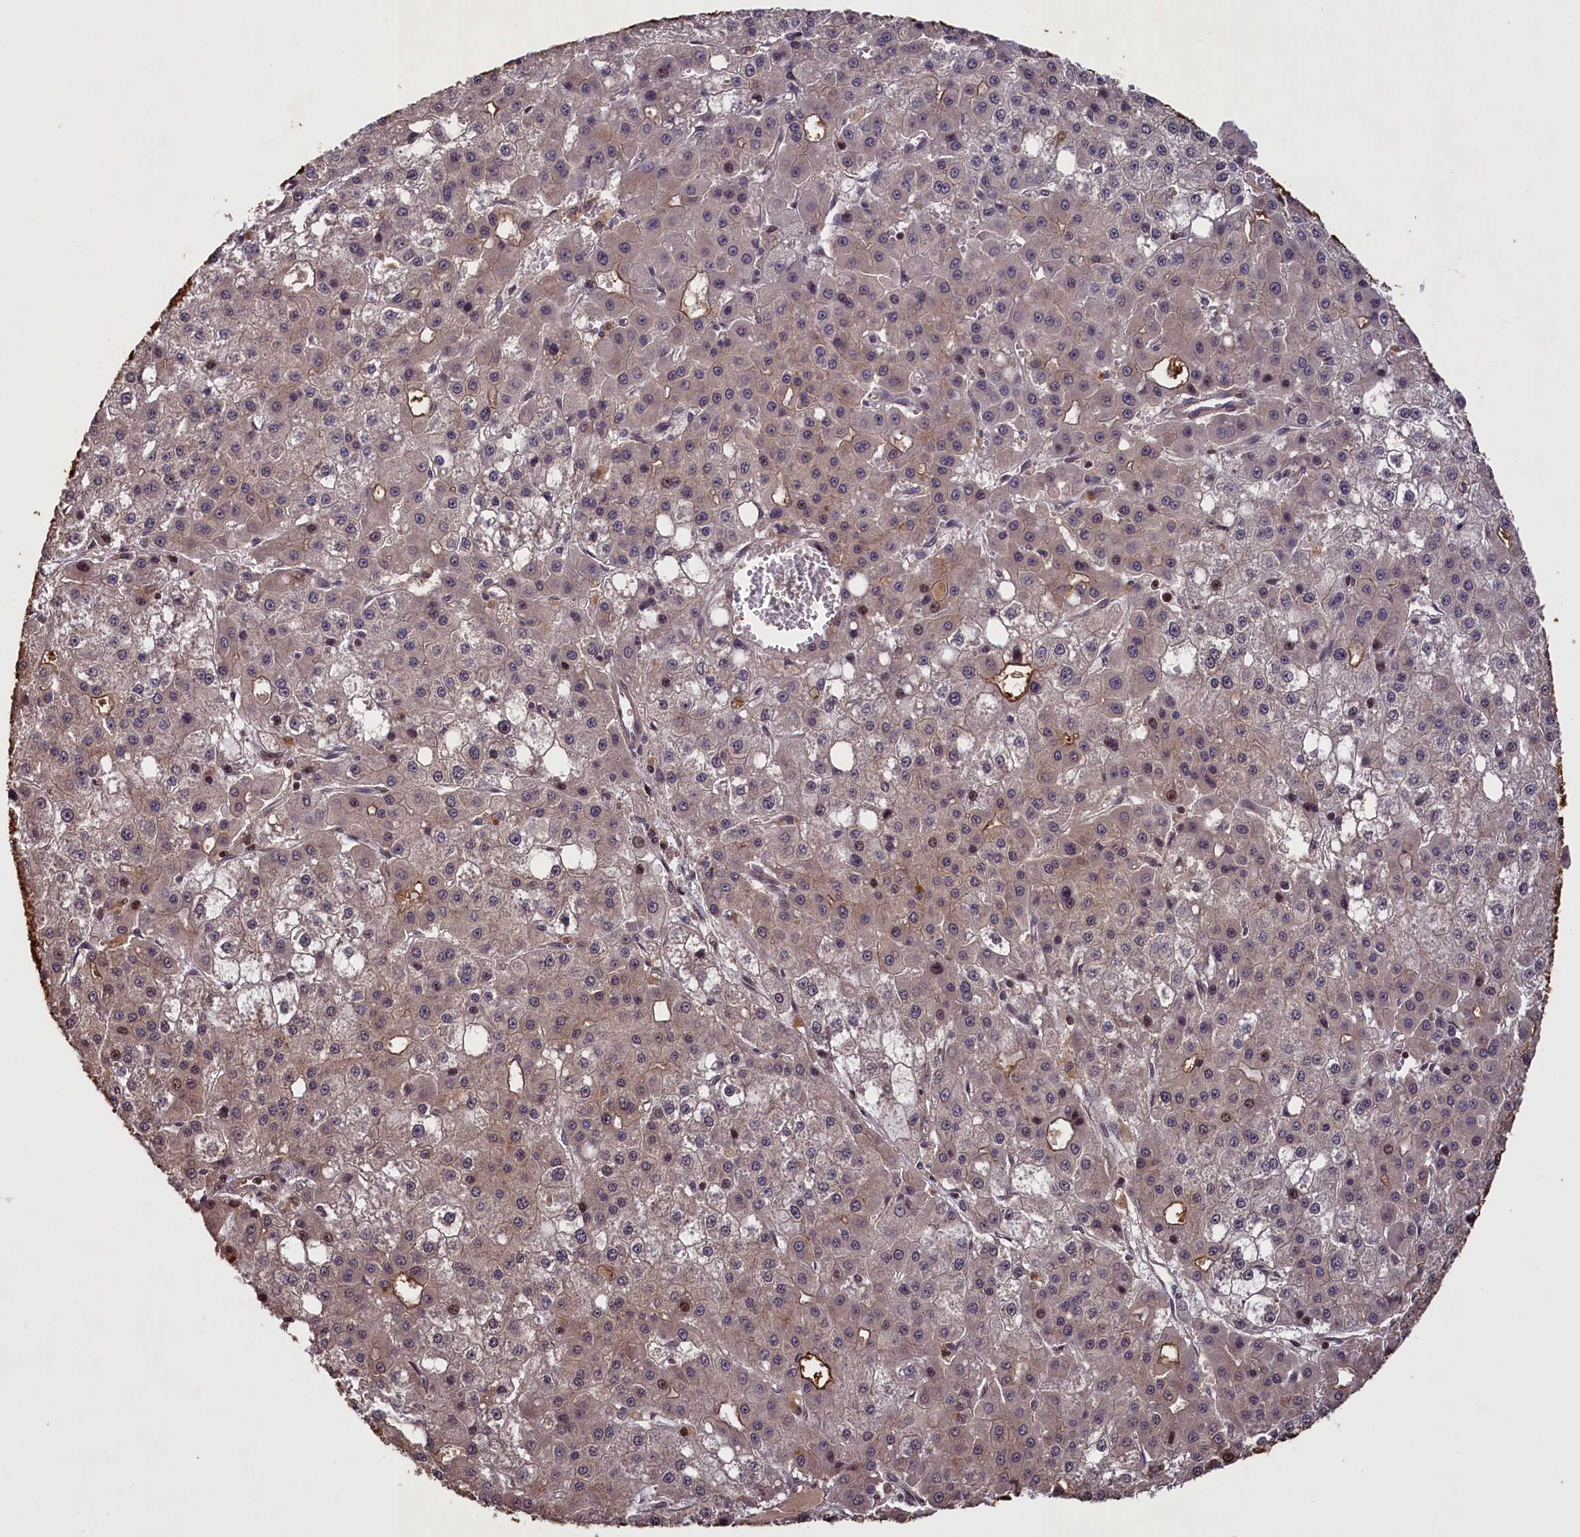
{"staining": {"intensity": "moderate", "quantity": "<25%", "location": "cytoplasmic/membranous,nuclear"}, "tissue": "liver cancer", "cell_type": "Tumor cells", "image_type": "cancer", "snomed": [{"axis": "morphology", "description": "Carcinoma, Hepatocellular, NOS"}, {"axis": "topography", "description": "Liver"}], "caption": "Immunohistochemical staining of human liver cancer (hepatocellular carcinoma) demonstrates low levels of moderate cytoplasmic/membranous and nuclear protein expression in approximately <25% of tumor cells.", "gene": "MAN2C1", "patient": {"sex": "male", "age": 47}}